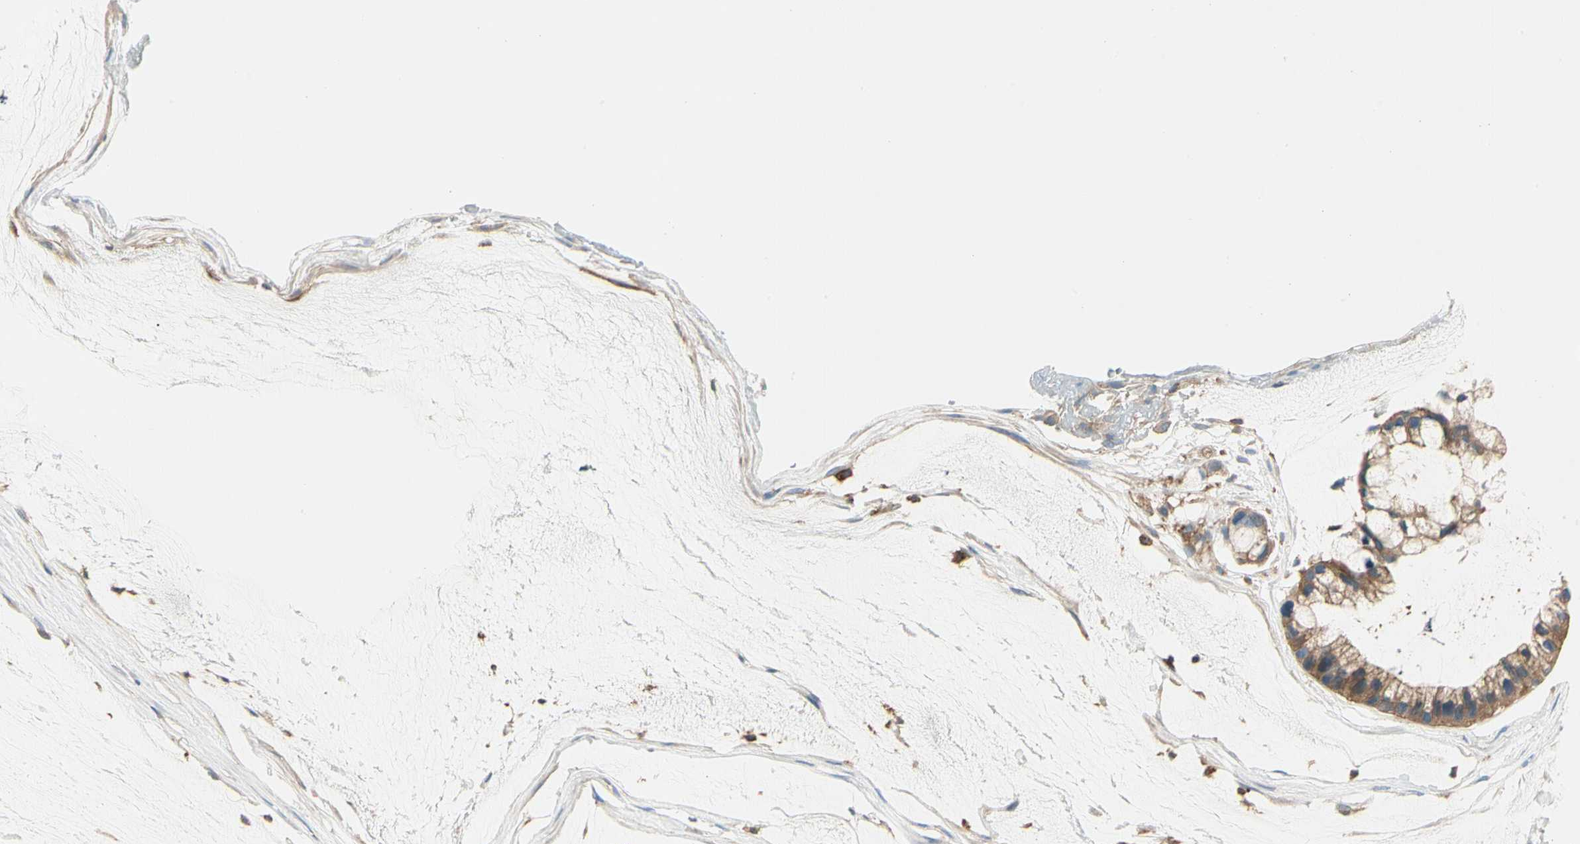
{"staining": {"intensity": "moderate", "quantity": ">75%", "location": "cytoplasmic/membranous"}, "tissue": "ovarian cancer", "cell_type": "Tumor cells", "image_type": "cancer", "snomed": [{"axis": "morphology", "description": "Cystadenocarcinoma, mucinous, NOS"}, {"axis": "topography", "description": "Ovary"}], "caption": "Human ovarian cancer (mucinous cystadenocarcinoma) stained with a brown dye displays moderate cytoplasmic/membranous positive staining in about >75% of tumor cells.", "gene": "CAPZA2", "patient": {"sex": "female", "age": 39}}